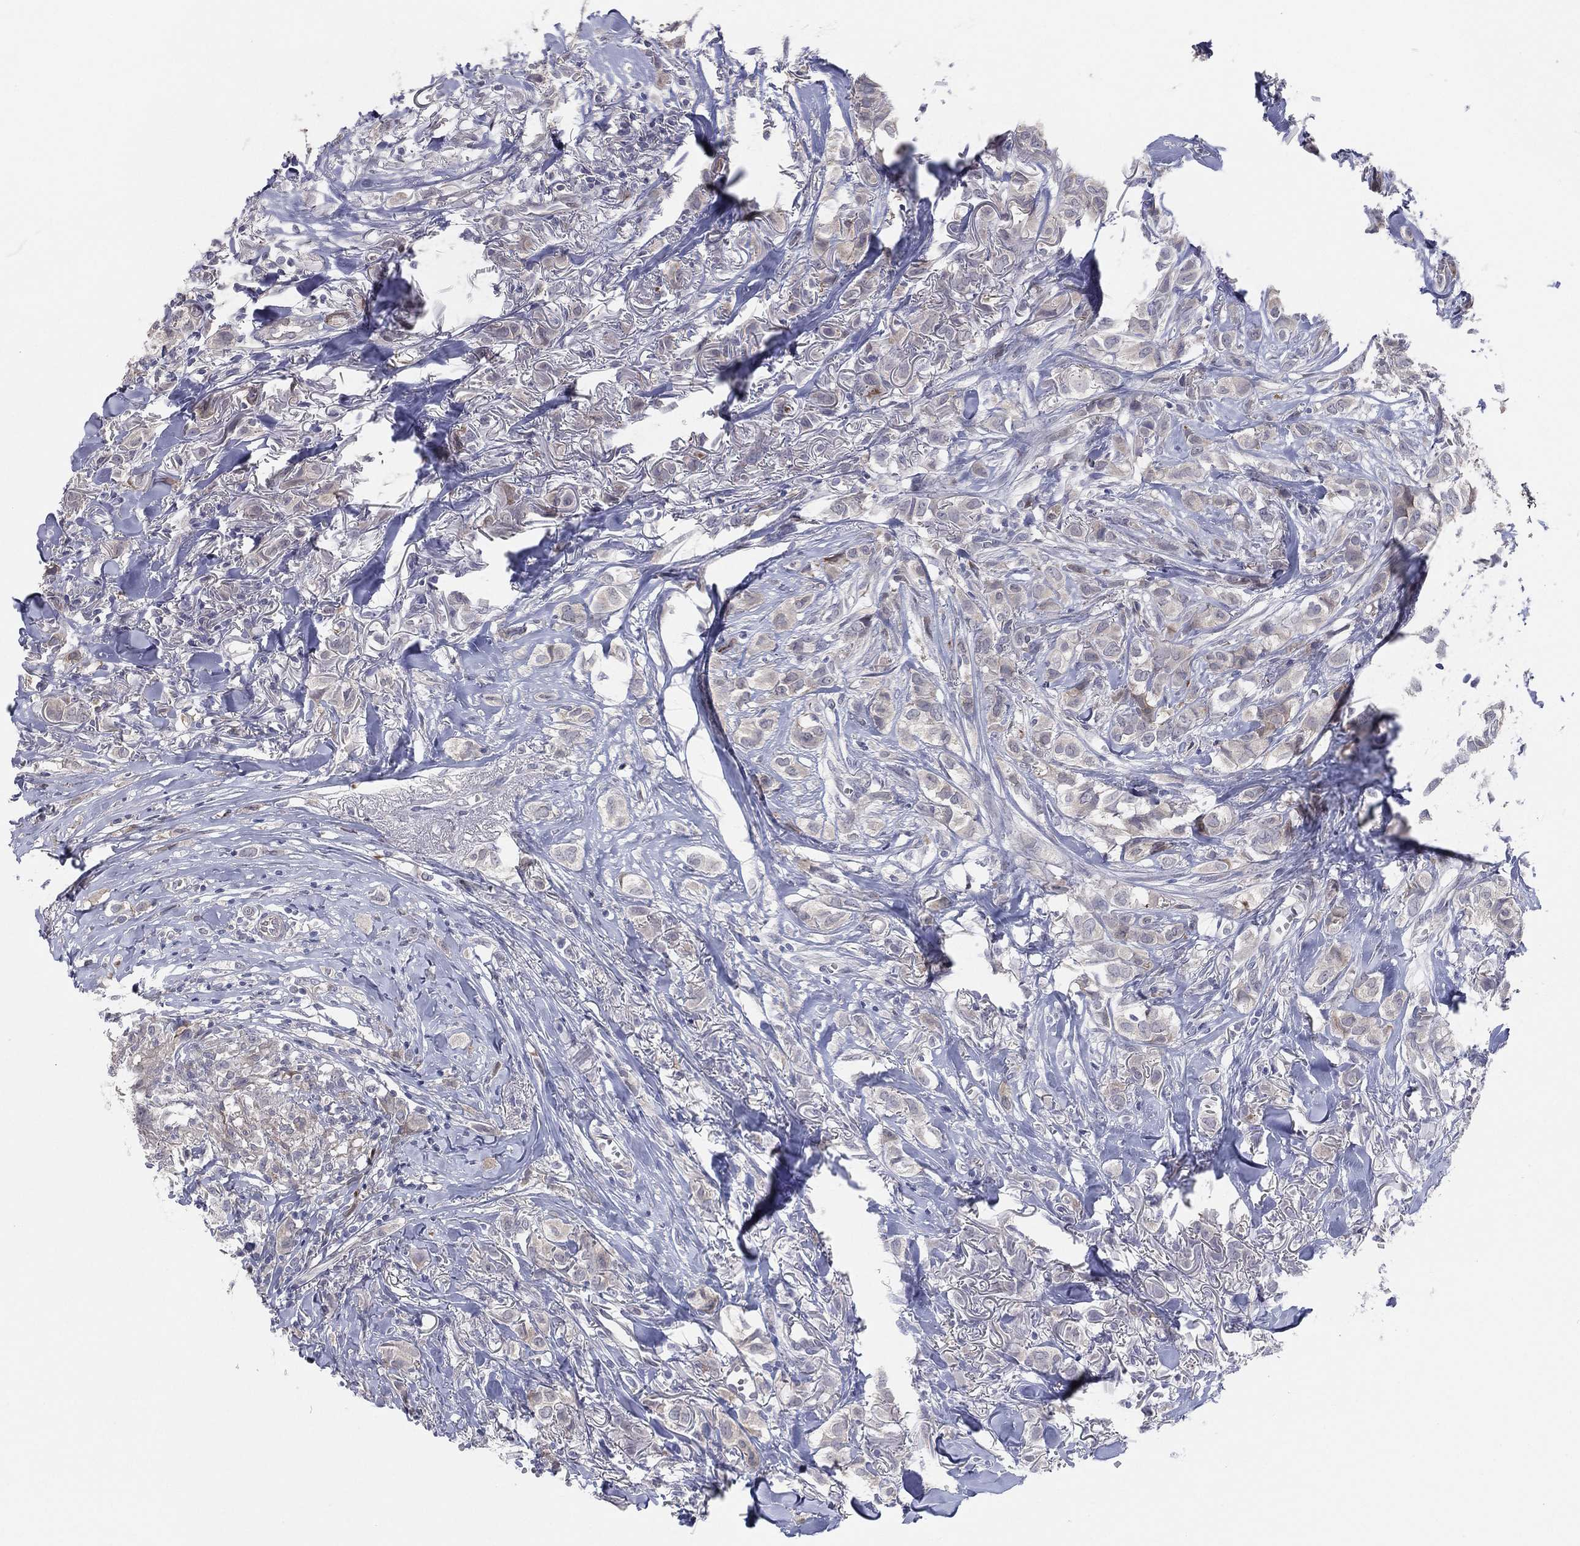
{"staining": {"intensity": "negative", "quantity": "none", "location": "none"}, "tissue": "breast cancer", "cell_type": "Tumor cells", "image_type": "cancer", "snomed": [{"axis": "morphology", "description": "Duct carcinoma"}, {"axis": "topography", "description": "Breast"}], "caption": "Tumor cells are negative for brown protein staining in invasive ductal carcinoma (breast).", "gene": "UTP14A", "patient": {"sex": "female", "age": 85}}